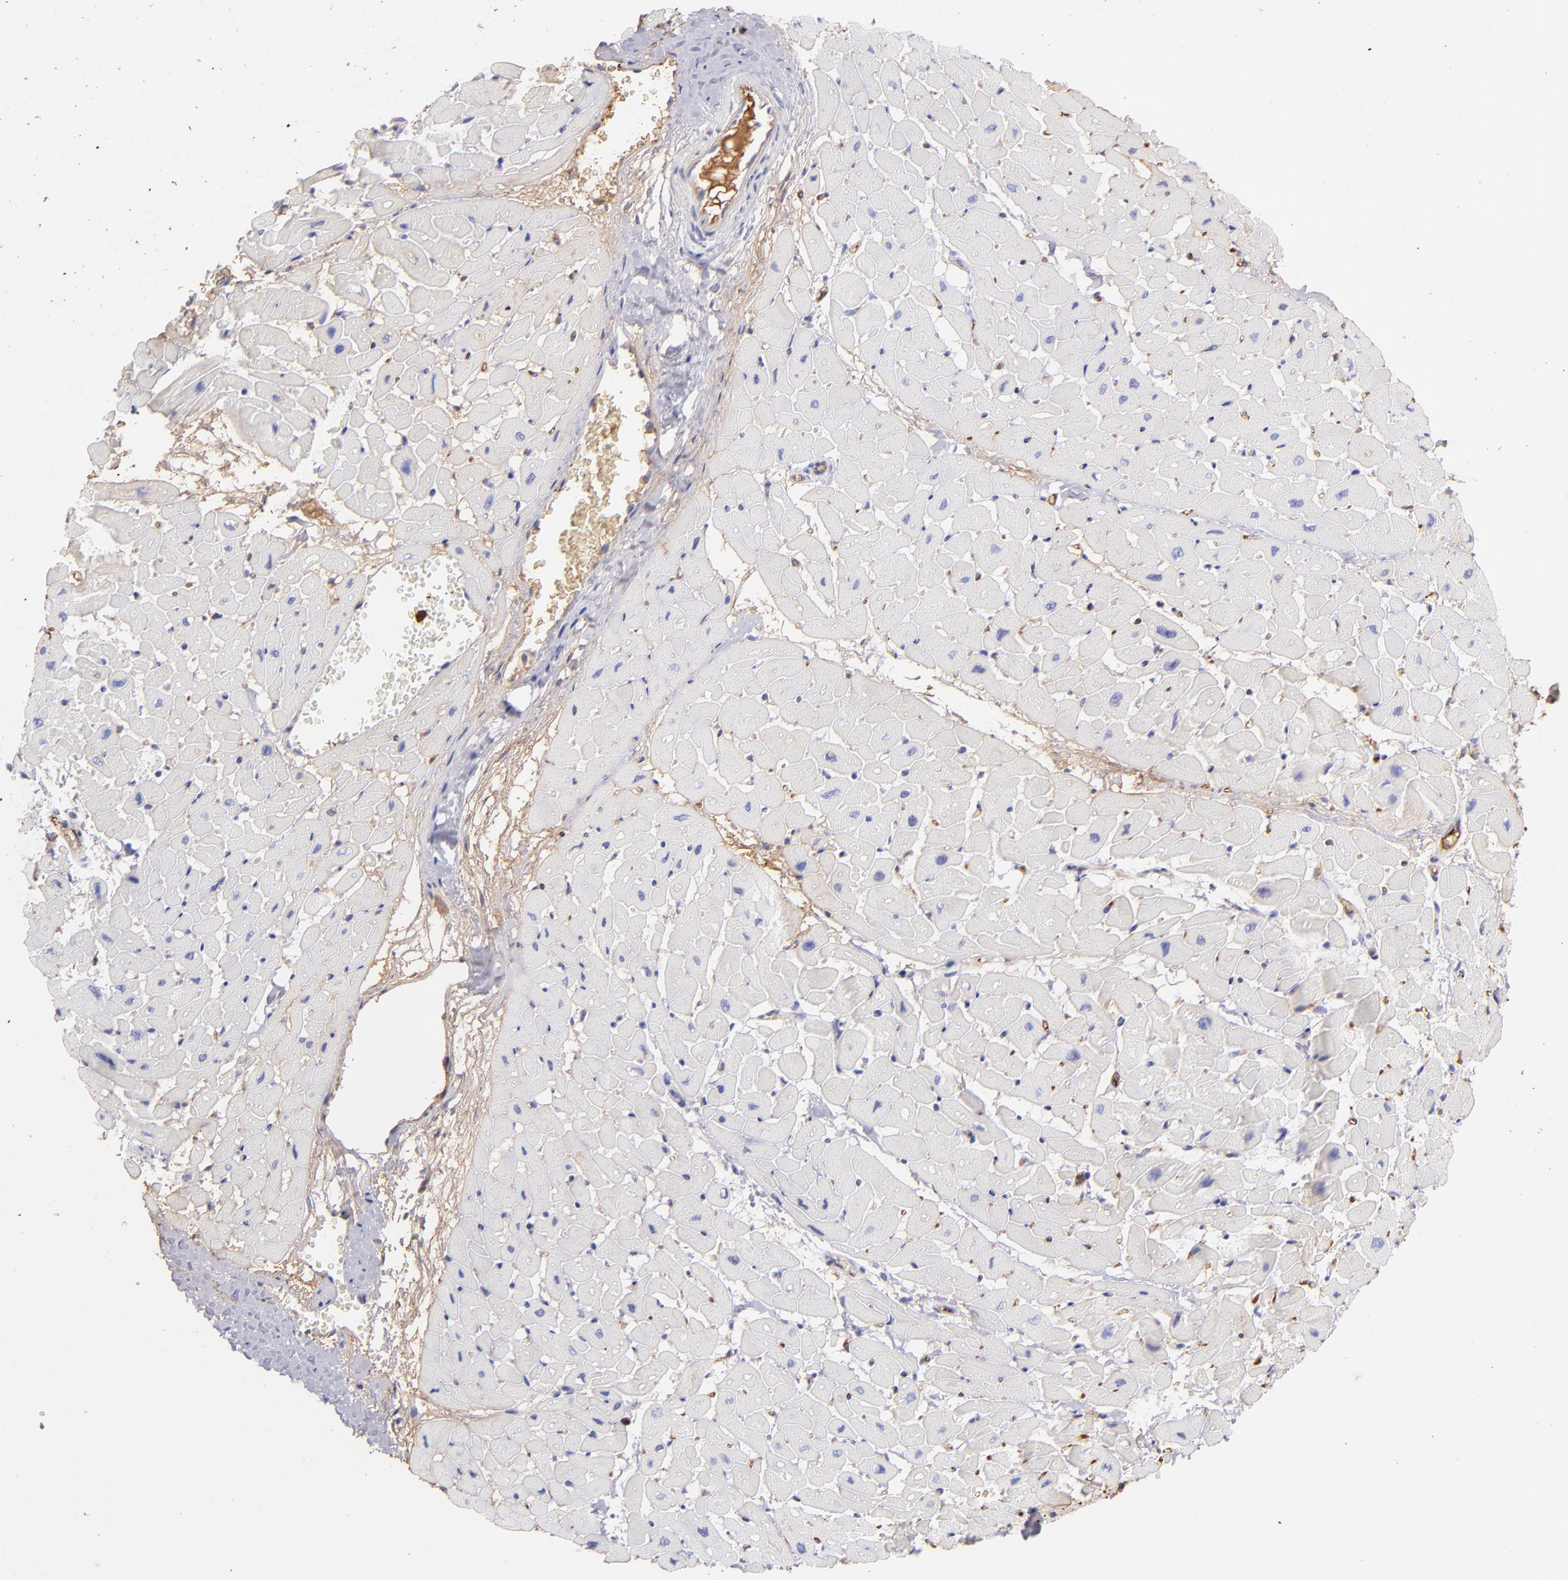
{"staining": {"intensity": "weak", "quantity": "<25%", "location": "cytoplasmic/membranous"}, "tissue": "heart muscle", "cell_type": "Cardiomyocytes", "image_type": "normal", "snomed": [{"axis": "morphology", "description": "Normal tissue, NOS"}, {"axis": "topography", "description": "Heart"}], "caption": "This is a histopathology image of immunohistochemistry staining of normal heart muscle, which shows no expression in cardiomyocytes.", "gene": "FGB", "patient": {"sex": "male", "age": 45}}